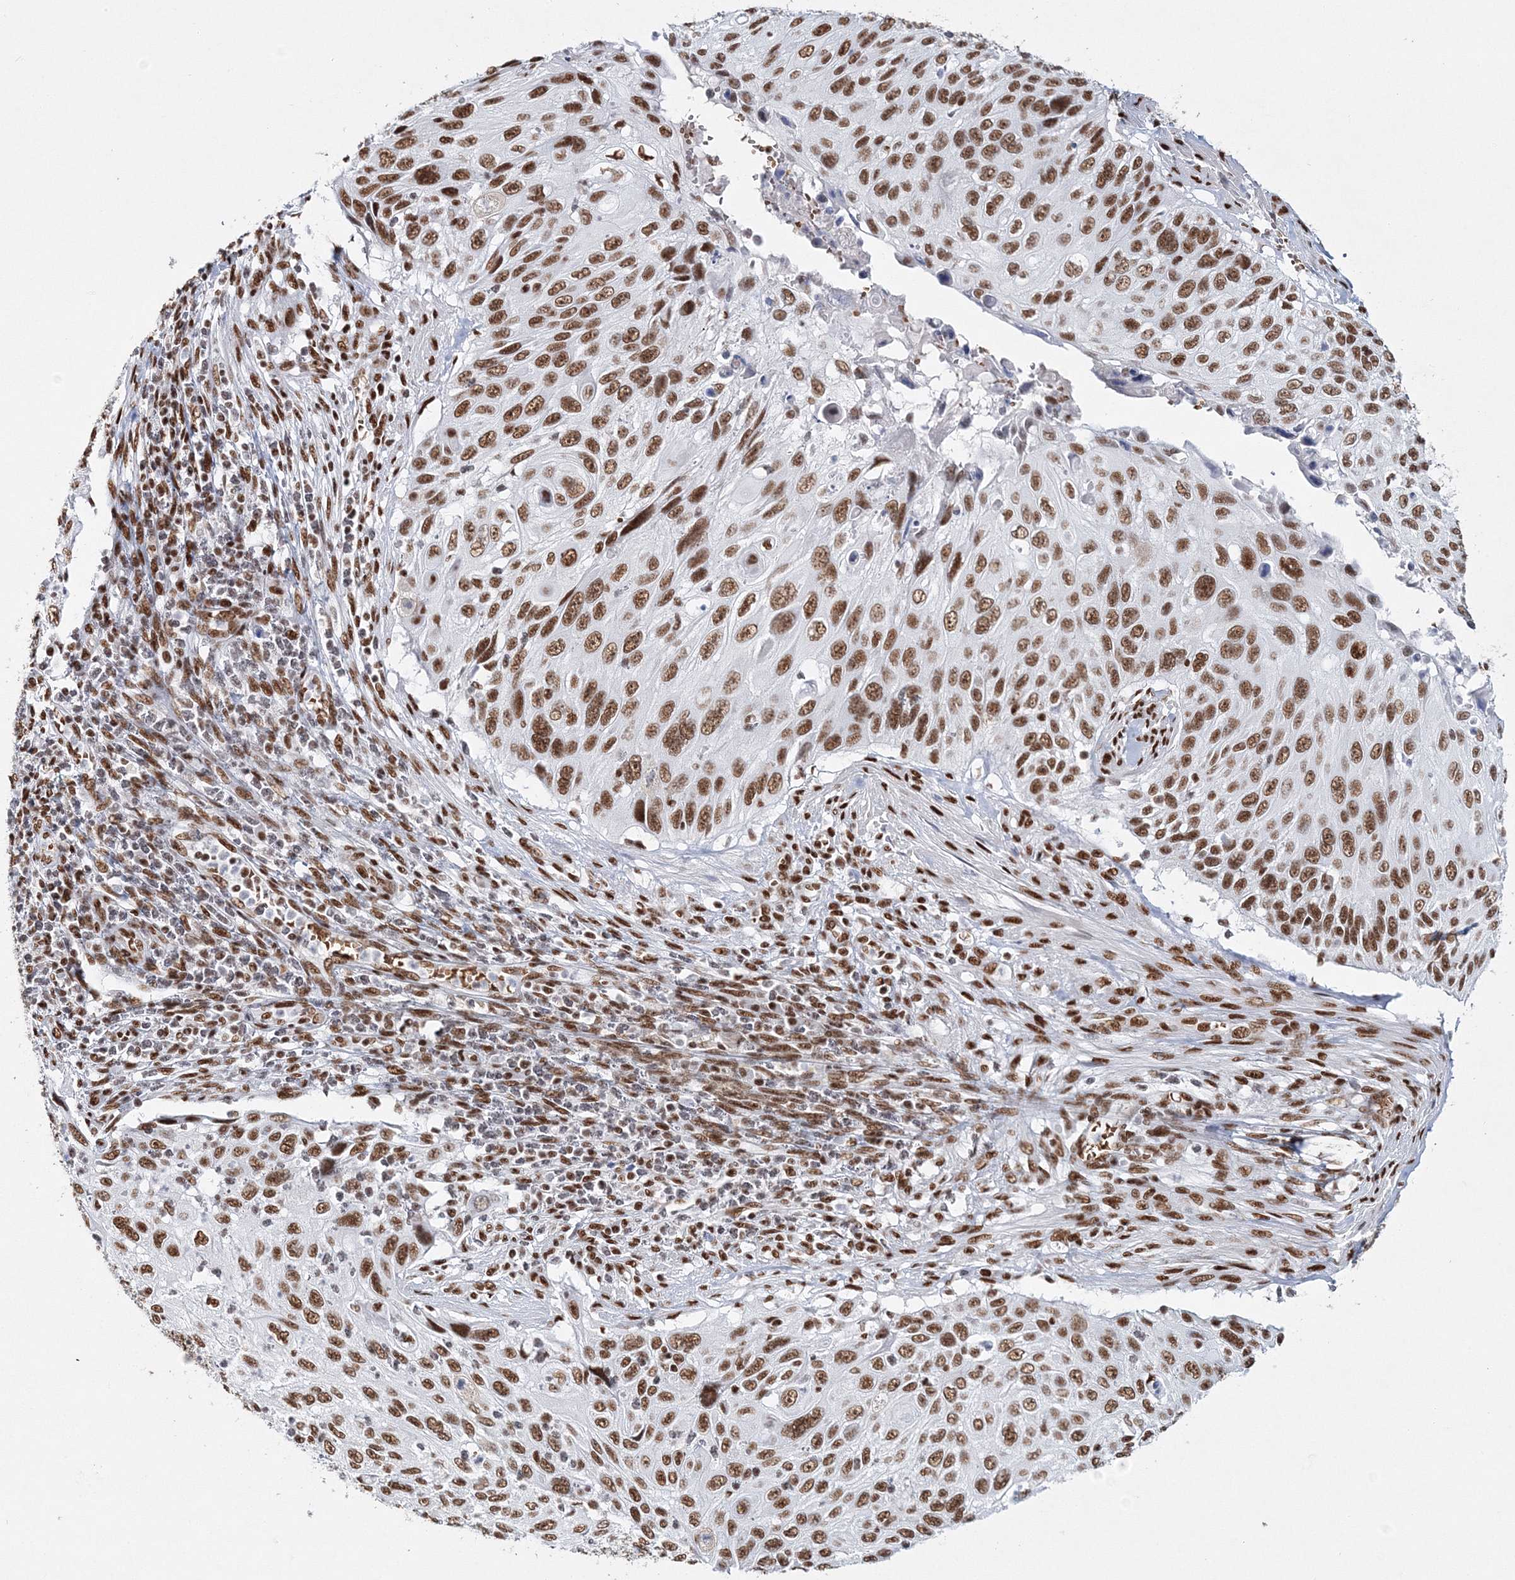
{"staining": {"intensity": "moderate", "quantity": ">75%", "location": "nuclear"}, "tissue": "cervical cancer", "cell_type": "Tumor cells", "image_type": "cancer", "snomed": [{"axis": "morphology", "description": "Squamous cell carcinoma, NOS"}, {"axis": "topography", "description": "Cervix"}], "caption": "Immunohistochemistry (IHC) of cervical cancer (squamous cell carcinoma) displays medium levels of moderate nuclear staining in approximately >75% of tumor cells.", "gene": "QRICH1", "patient": {"sex": "female", "age": 70}}